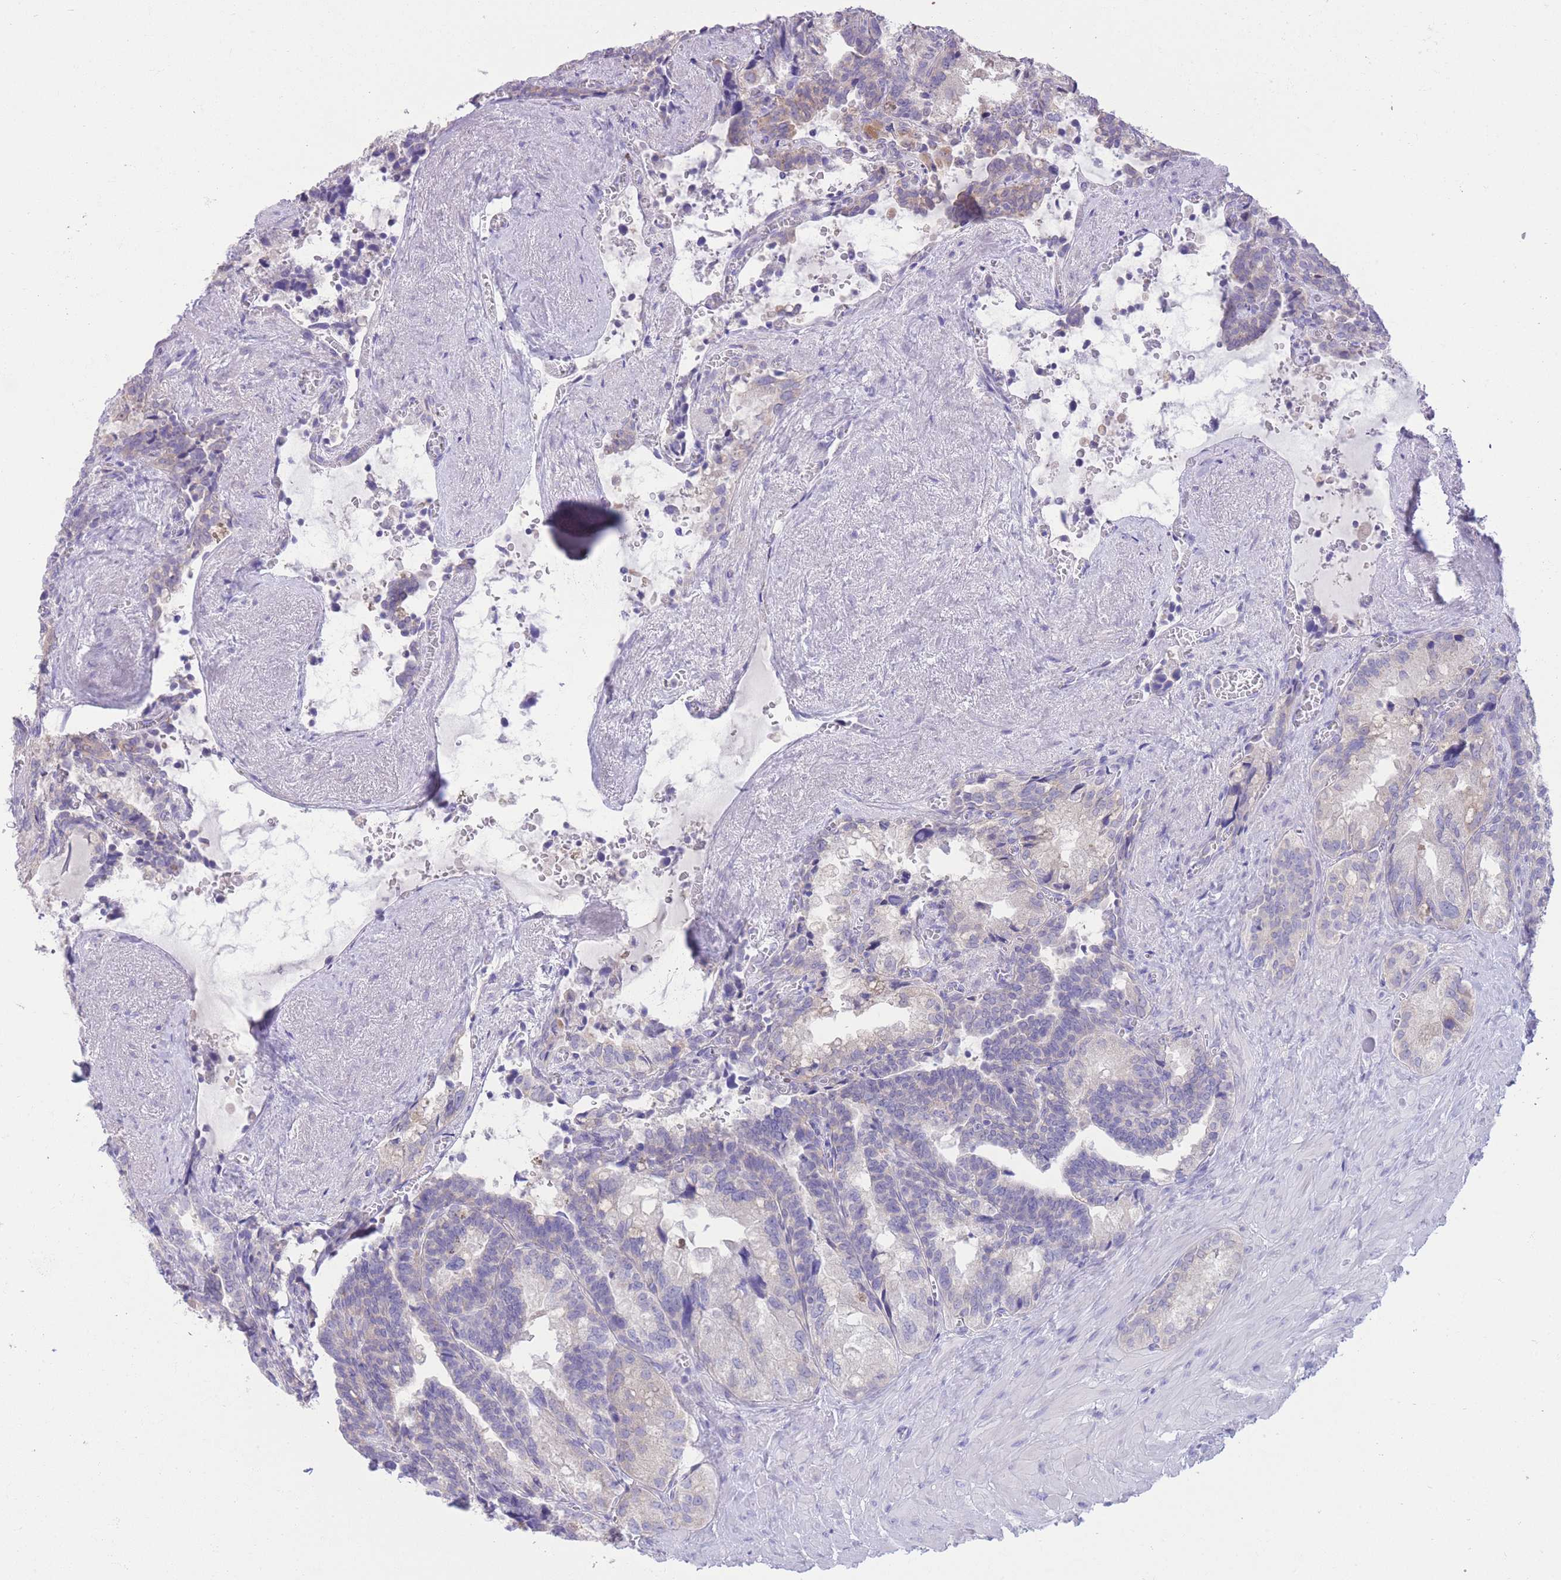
{"staining": {"intensity": "weak", "quantity": "25%-75%", "location": "cytoplasmic/membranous"}, "tissue": "seminal vesicle", "cell_type": "Glandular cells", "image_type": "normal", "snomed": [{"axis": "morphology", "description": "Normal tissue, NOS"}, {"axis": "topography", "description": "Seminal veicle"}], "caption": "Seminal vesicle stained with a protein marker reveals weak staining in glandular cells.", "gene": "FAH", "patient": {"sex": "male", "age": 68}}